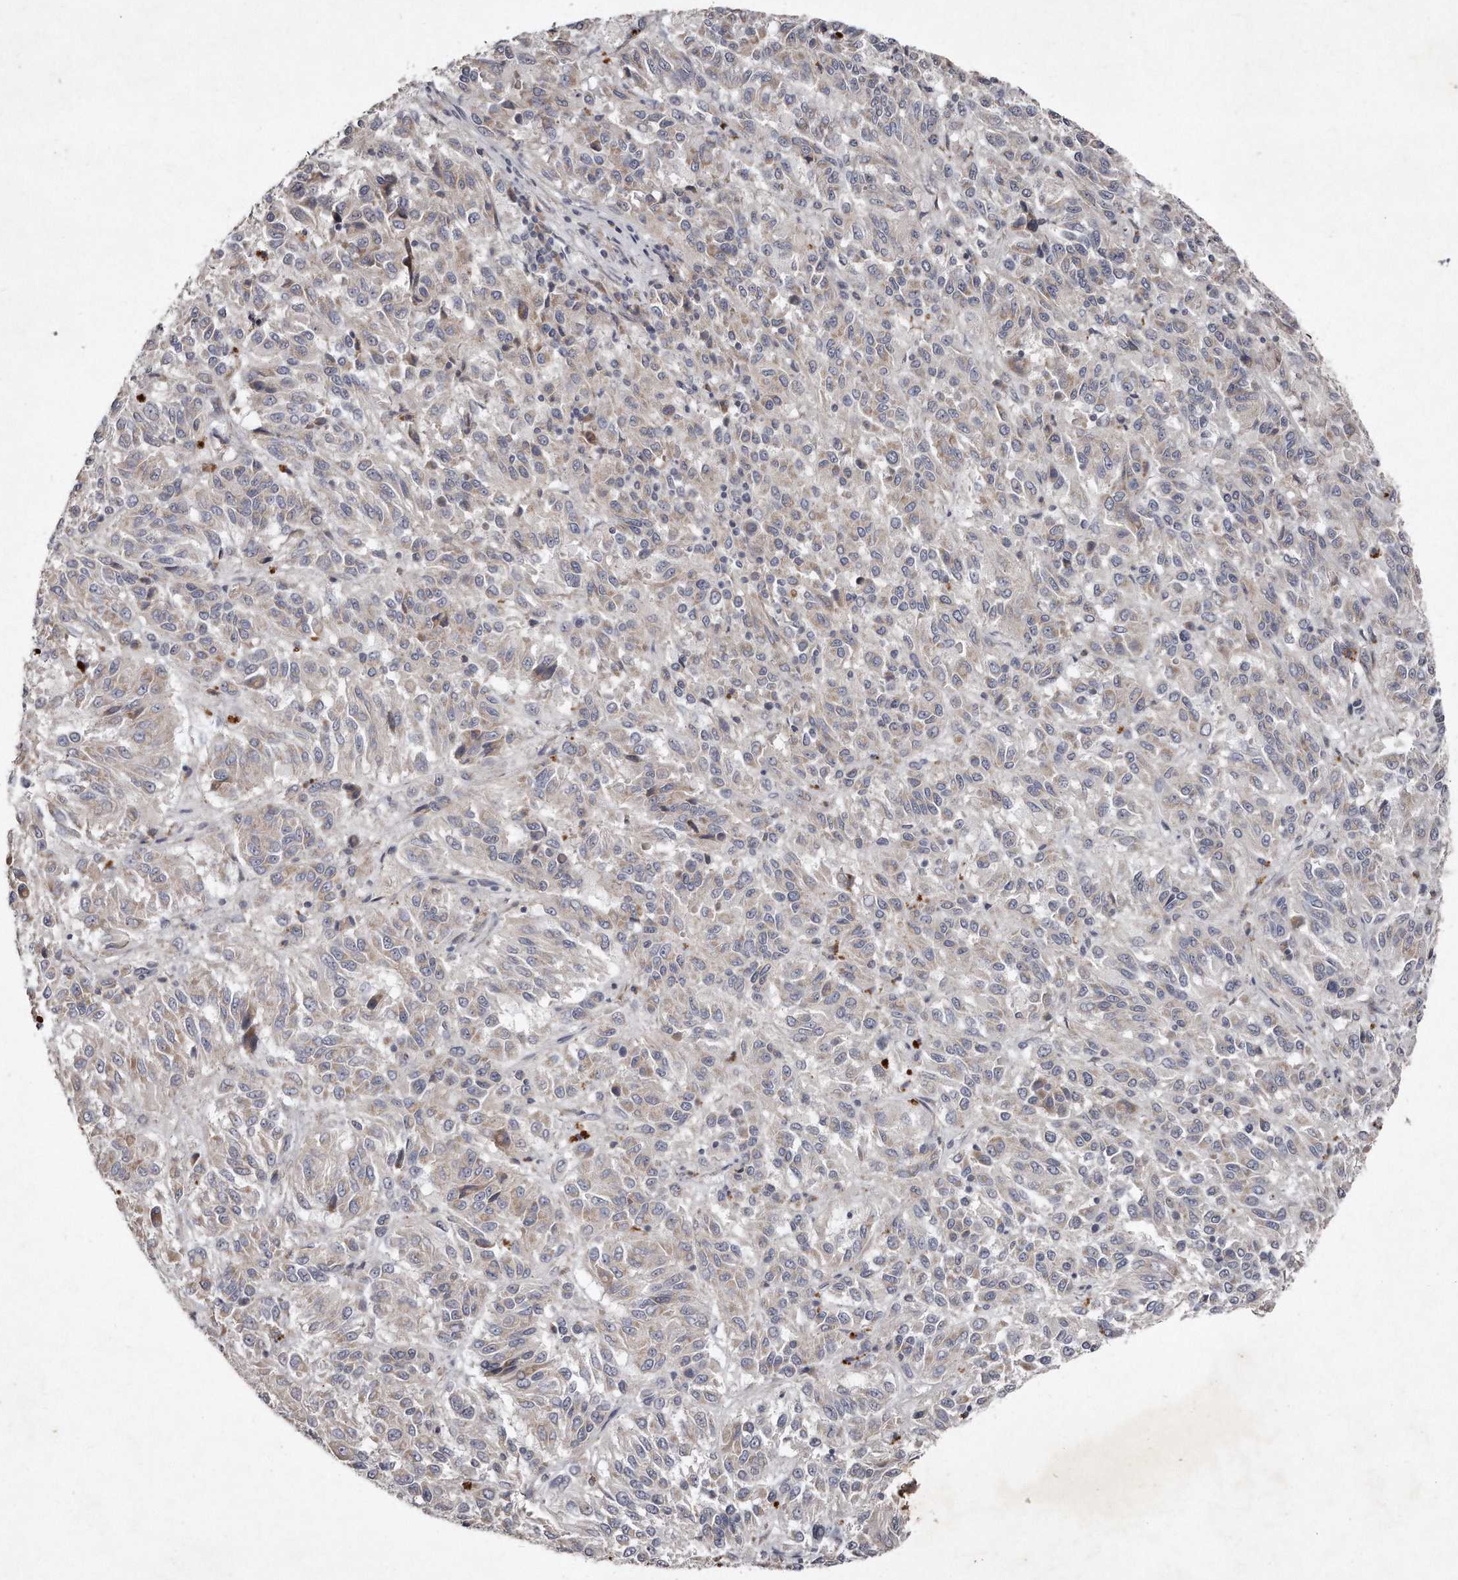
{"staining": {"intensity": "weak", "quantity": "<25%", "location": "cytoplasmic/membranous"}, "tissue": "melanoma", "cell_type": "Tumor cells", "image_type": "cancer", "snomed": [{"axis": "morphology", "description": "Malignant melanoma, Metastatic site"}, {"axis": "topography", "description": "Lung"}], "caption": "Protein analysis of melanoma exhibits no significant positivity in tumor cells. (Brightfield microscopy of DAB (3,3'-diaminobenzidine) IHC at high magnification).", "gene": "TECR", "patient": {"sex": "male", "age": 64}}